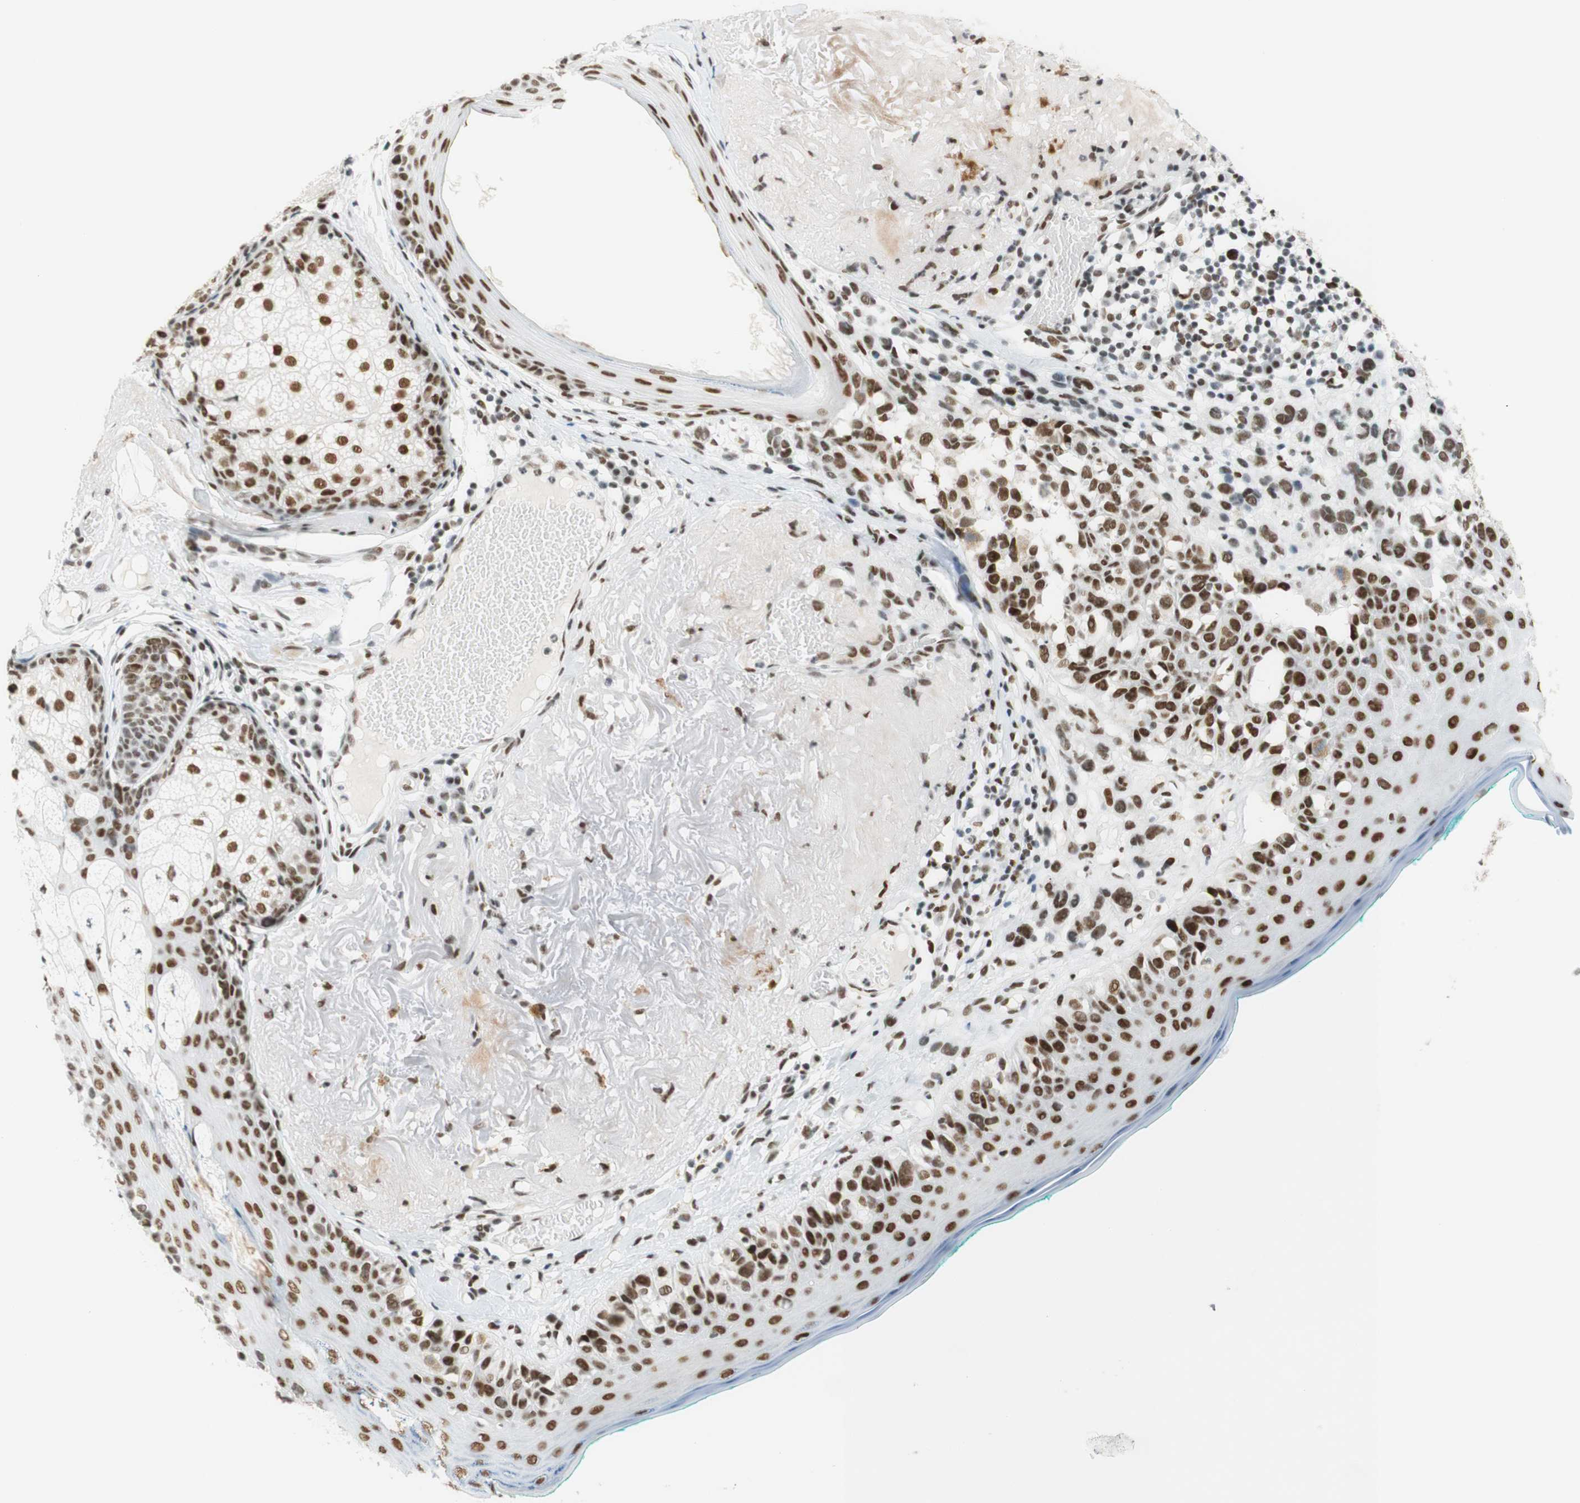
{"staining": {"intensity": "moderate", "quantity": "25%-75%", "location": "nuclear"}, "tissue": "melanoma", "cell_type": "Tumor cells", "image_type": "cancer", "snomed": [{"axis": "morphology", "description": "Malignant melanoma in situ"}, {"axis": "morphology", "description": "Malignant melanoma, NOS"}, {"axis": "topography", "description": "Skin"}], "caption": "Immunohistochemistry (IHC) of melanoma displays medium levels of moderate nuclear staining in approximately 25%-75% of tumor cells. The staining was performed using DAB to visualize the protein expression in brown, while the nuclei were stained in blue with hematoxylin (Magnification: 20x).", "gene": "RNF20", "patient": {"sex": "female", "age": 88}}